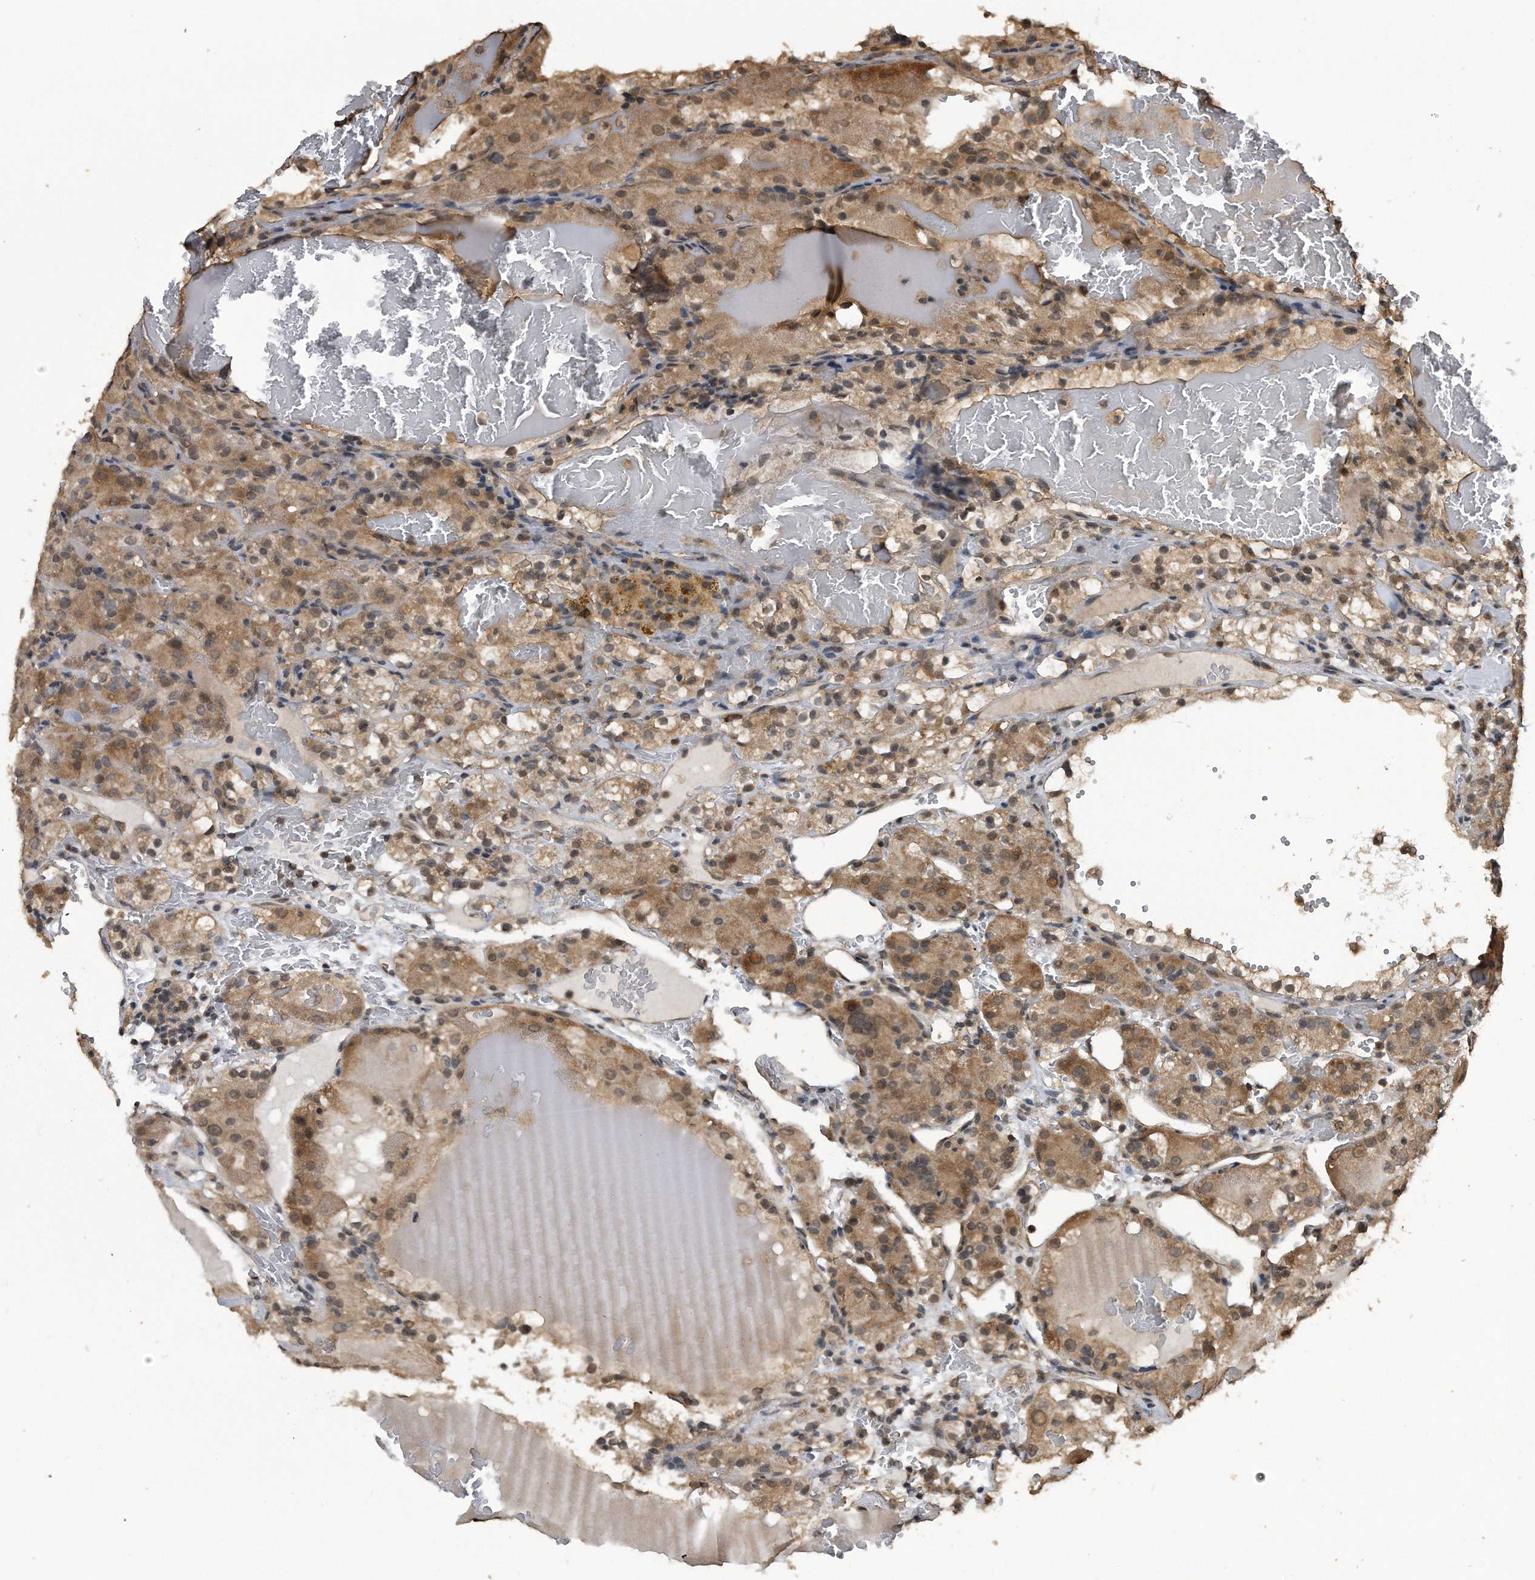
{"staining": {"intensity": "moderate", "quantity": ">75%", "location": "cytoplasmic/membranous"}, "tissue": "renal cancer", "cell_type": "Tumor cells", "image_type": "cancer", "snomed": [{"axis": "morphology", "description": "Normal tissue, NOS"}, {"axis": "morphology", "description": "Adenocarcinoma, NOS"}, {"axis": "topography", "description": "Kidney"}], "caption": "Human adenocarcinoma (renal) stained with a brown dye reveals moderate cytoplasmic/membranous positive expression in about >75% of tumor cells.", "gene": "CRYZL1", "patient": {"sex": "male", "age": 61}}